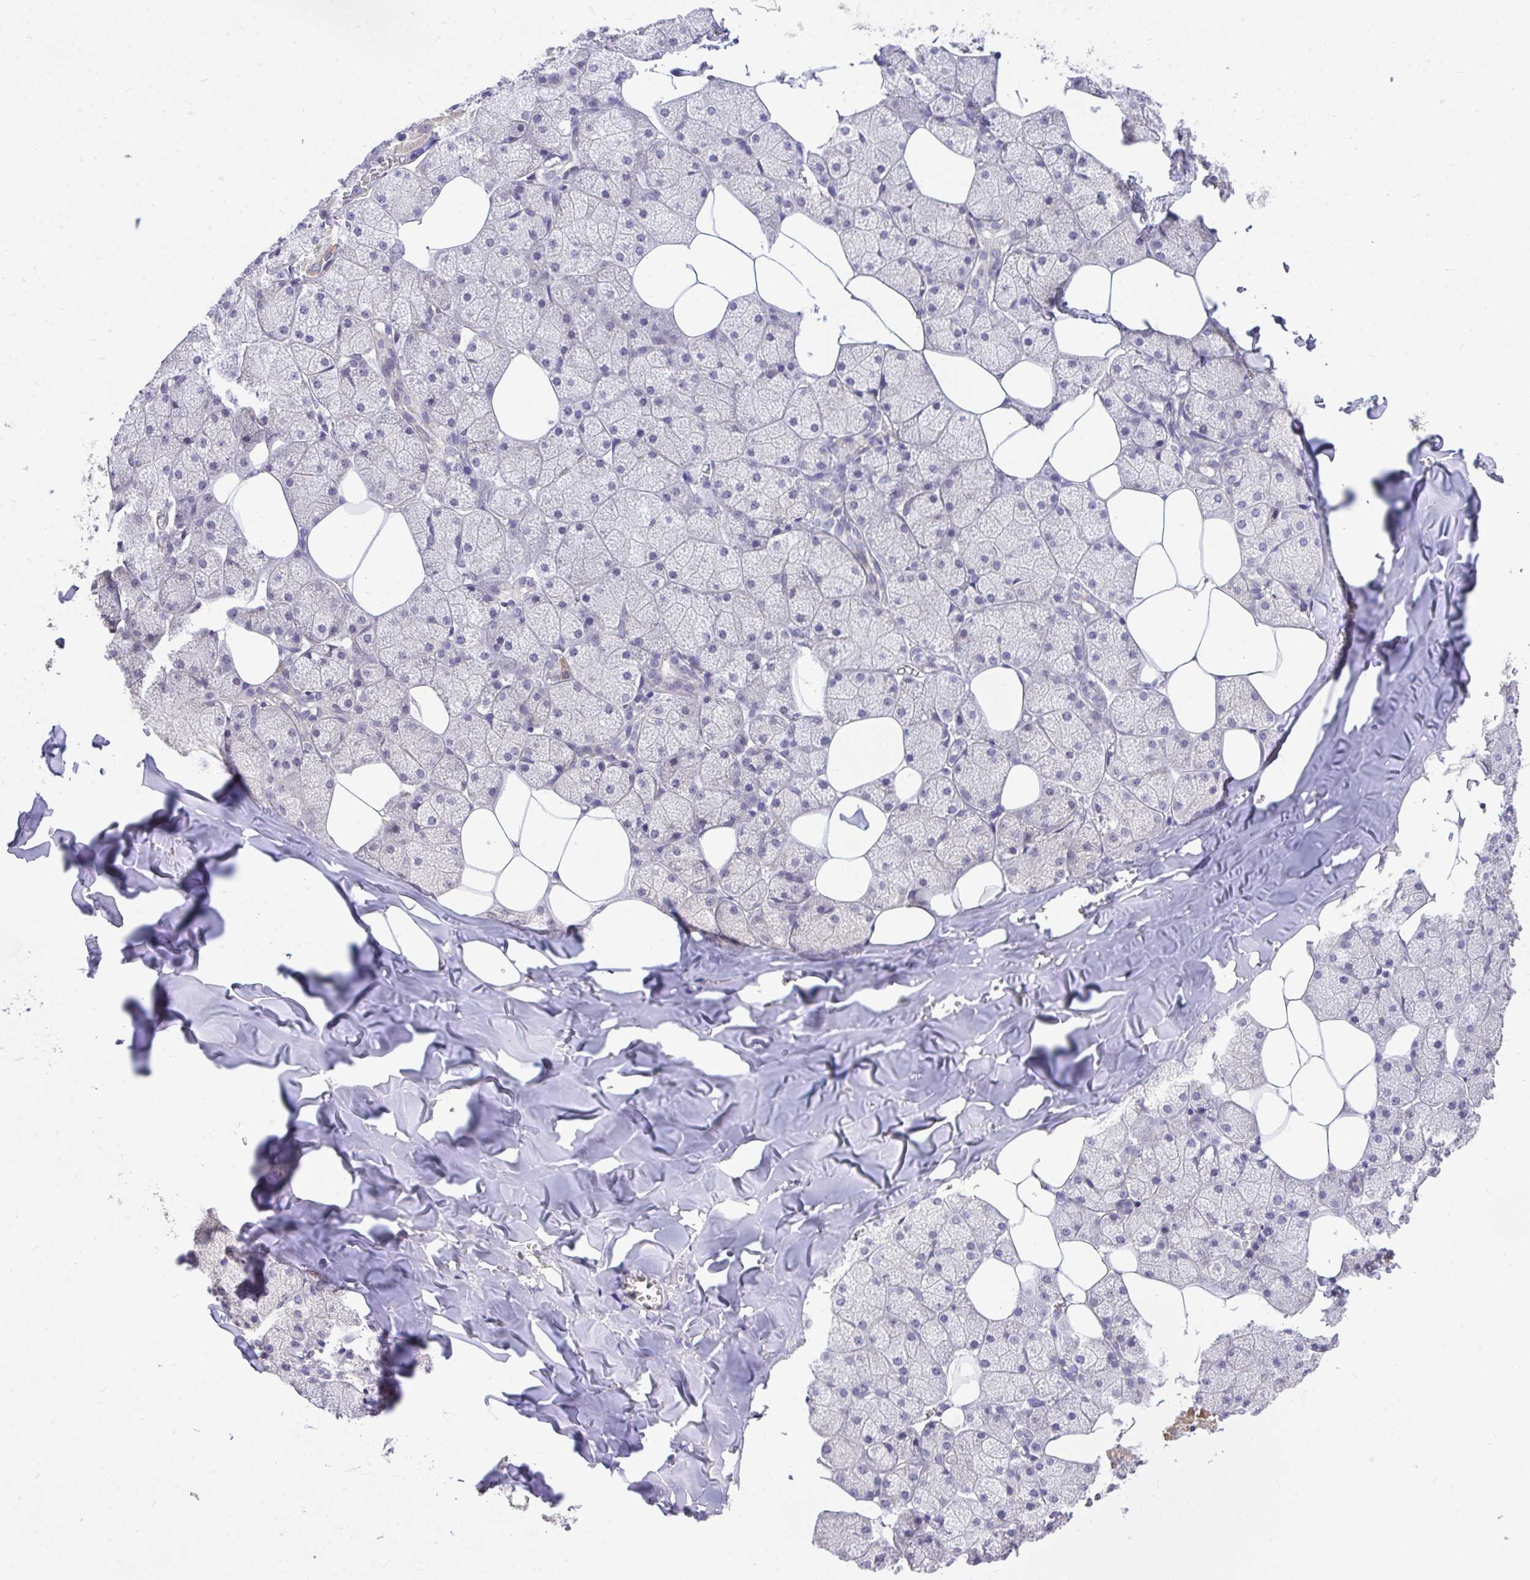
{"staining": {"intensity": "moderate", "quantity": "<25%", "location": "cytoplasmic/membranous"}, "tissue": "salivary gland", "cell_type": "Glandular cells", "image_type": "normal", "snomed": [{"axis": "morphology", "description": "Normal tissue, NOS"}, {"axis": "topography", "description": "Salivary gland"}, {"axis": "topography", "description": "Peripheral nerve tissue"}], "caption": "Protein expression analysis of benign salivary gland reveals moderate cytoplasmic/membranous expression in about <25% of glandular cells. The protein is shown in brown color, while the nuclei are stained blue.", "gene": "MPC2", "patient": {"sex": "male", "age": 38}}